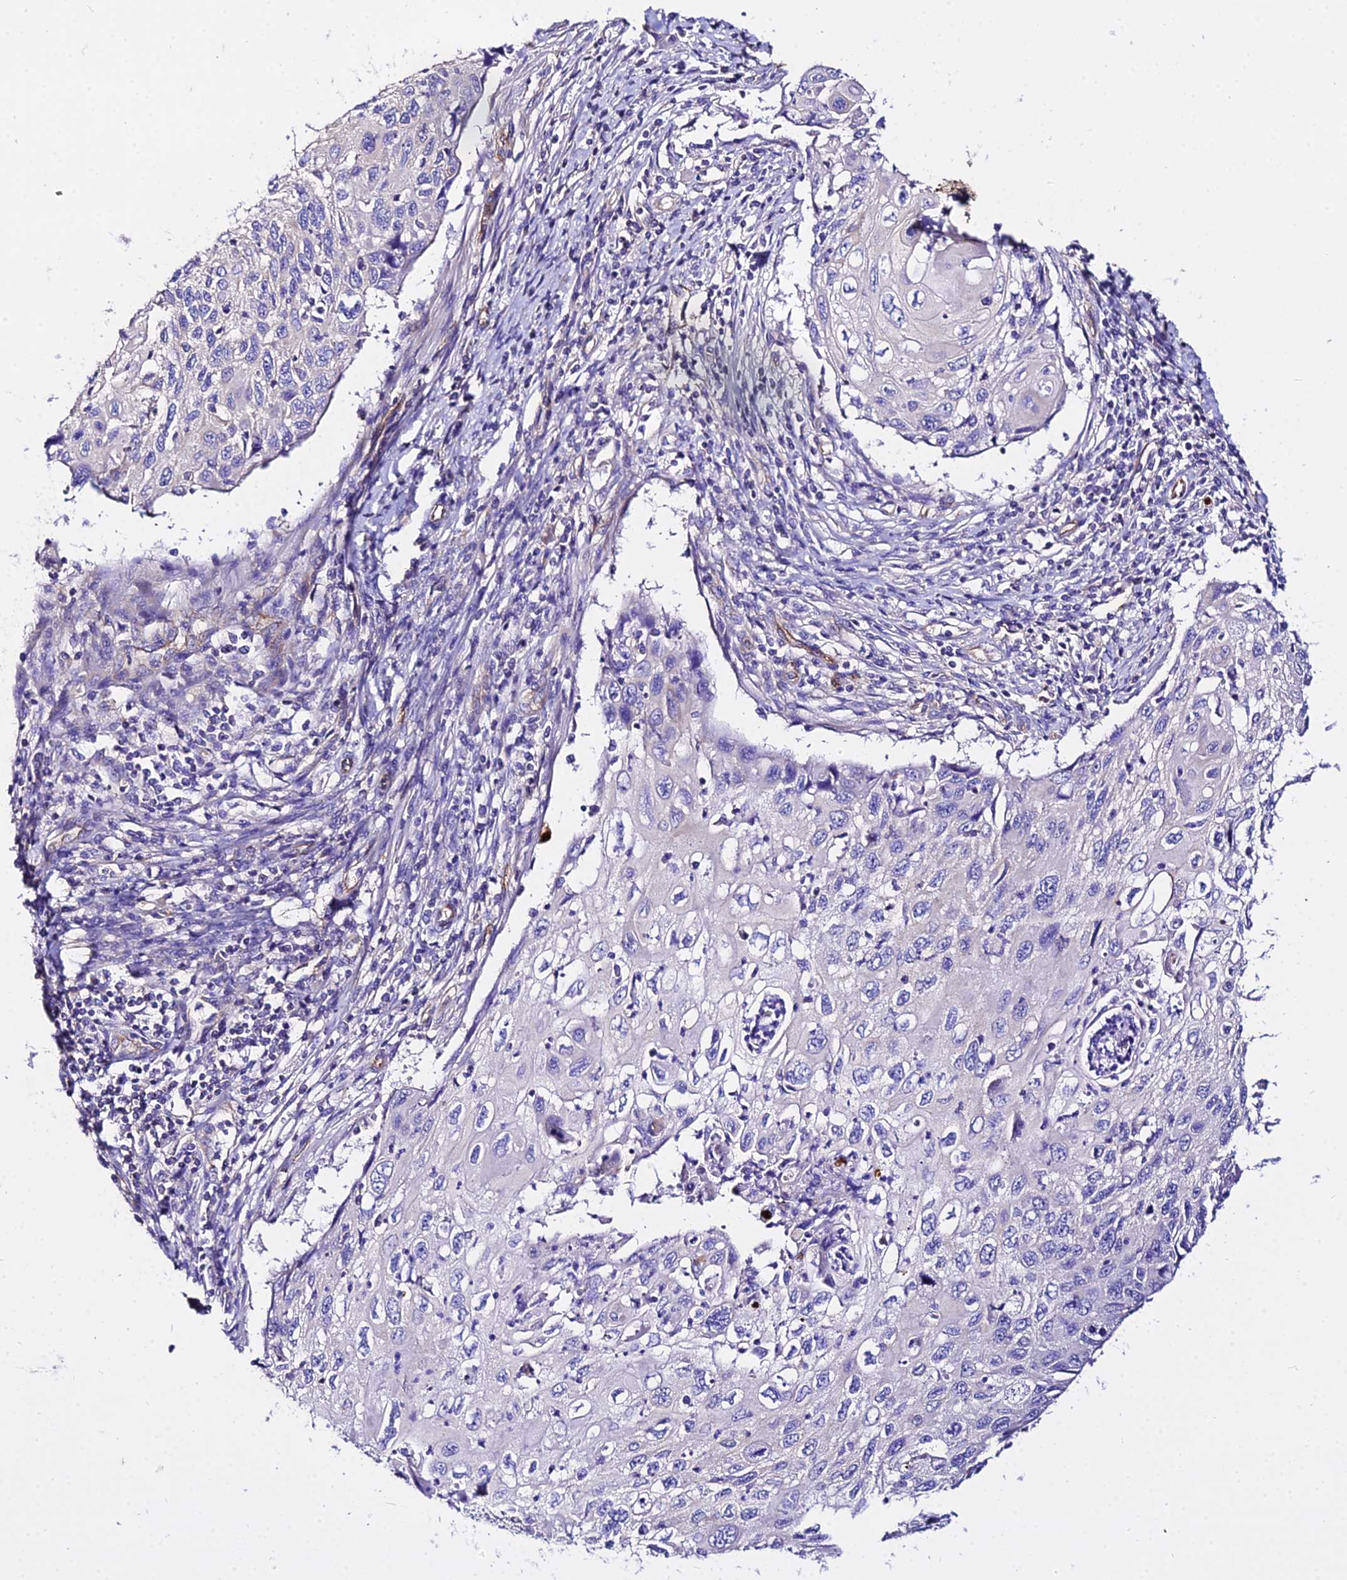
{"staining": {"intensity": "negative", "quantity": "none", "location": "none"}, "tissue": "cervical cancer", "cell_type": "Tumor cells", "image_type": "cancer", "snomed": [{"axis": "morphology", "description": "Squamous cell carcinoma, NOS"}, {"axis": "topography", "description": "Cervix"}], "caption": "IHC image of human cervical cancer stained for a protein (brown), which exhibits no expression in tumor cells.", "gene": "DAW1", "patient": {"sex": "female", "age": 70}}